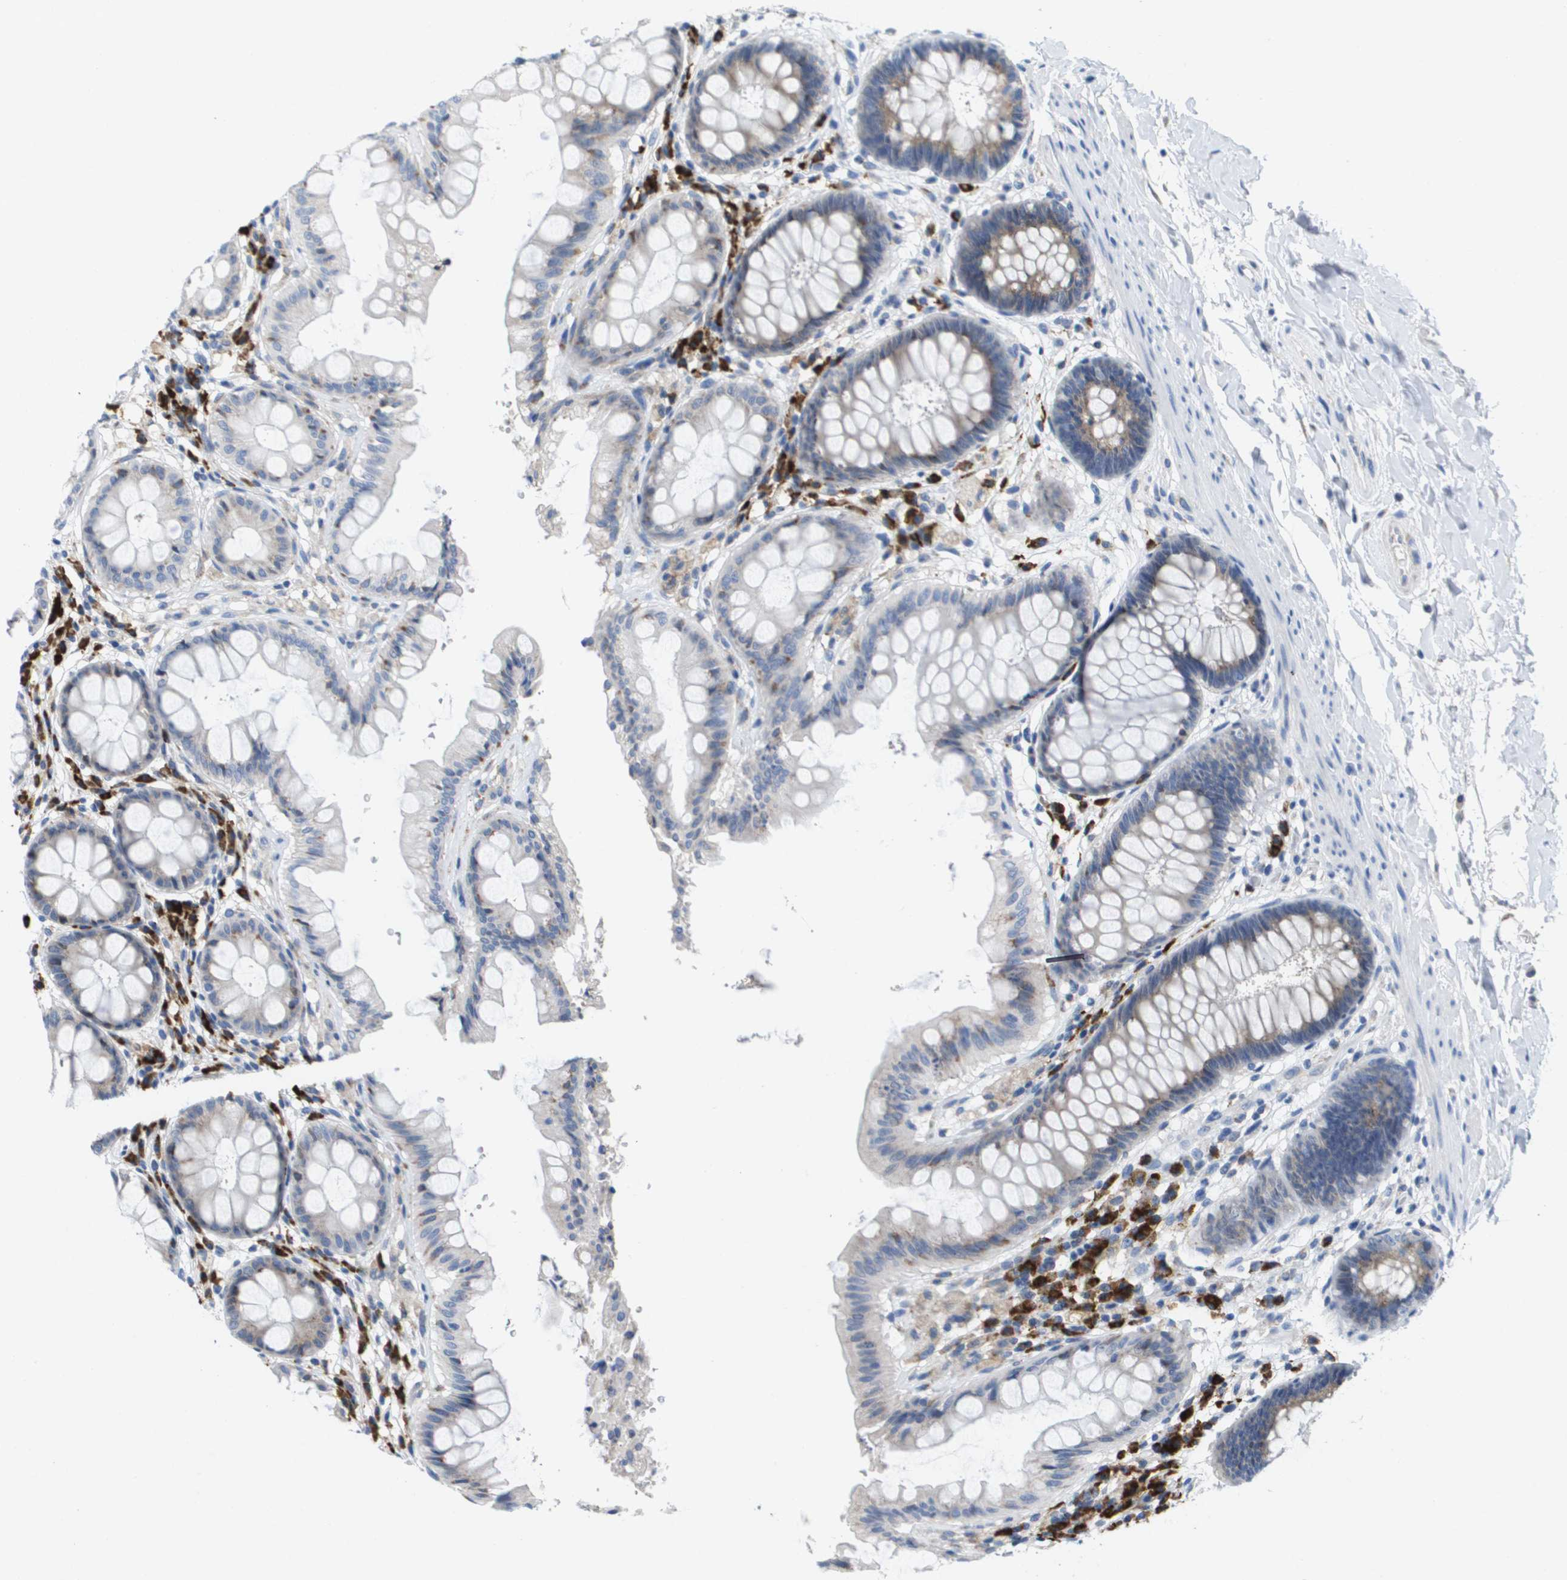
{"staining": {"intensity": "weak", "quantity": "25%-75%", "location": "cytoplasmic/membranous"}, "tissue": "rectum", "cell_type": "Glandular cells", "image_type": "normal", "snomed": [{"axis": "morphology", "description": "Normal tissue, NOS"}, {"axis": "topography", "description": "Rectum"}], "caption": "Immunohistochemical staining of unremarkable rectum exhibits low levels of weak cytoplasmic/membranous positivity in about 25%-75% of glandular cells. (Brightfield microscopy of DAB IHC at high magnification).", "gene": "CD3G", "patient": {"sex": "female", "age": 46}}